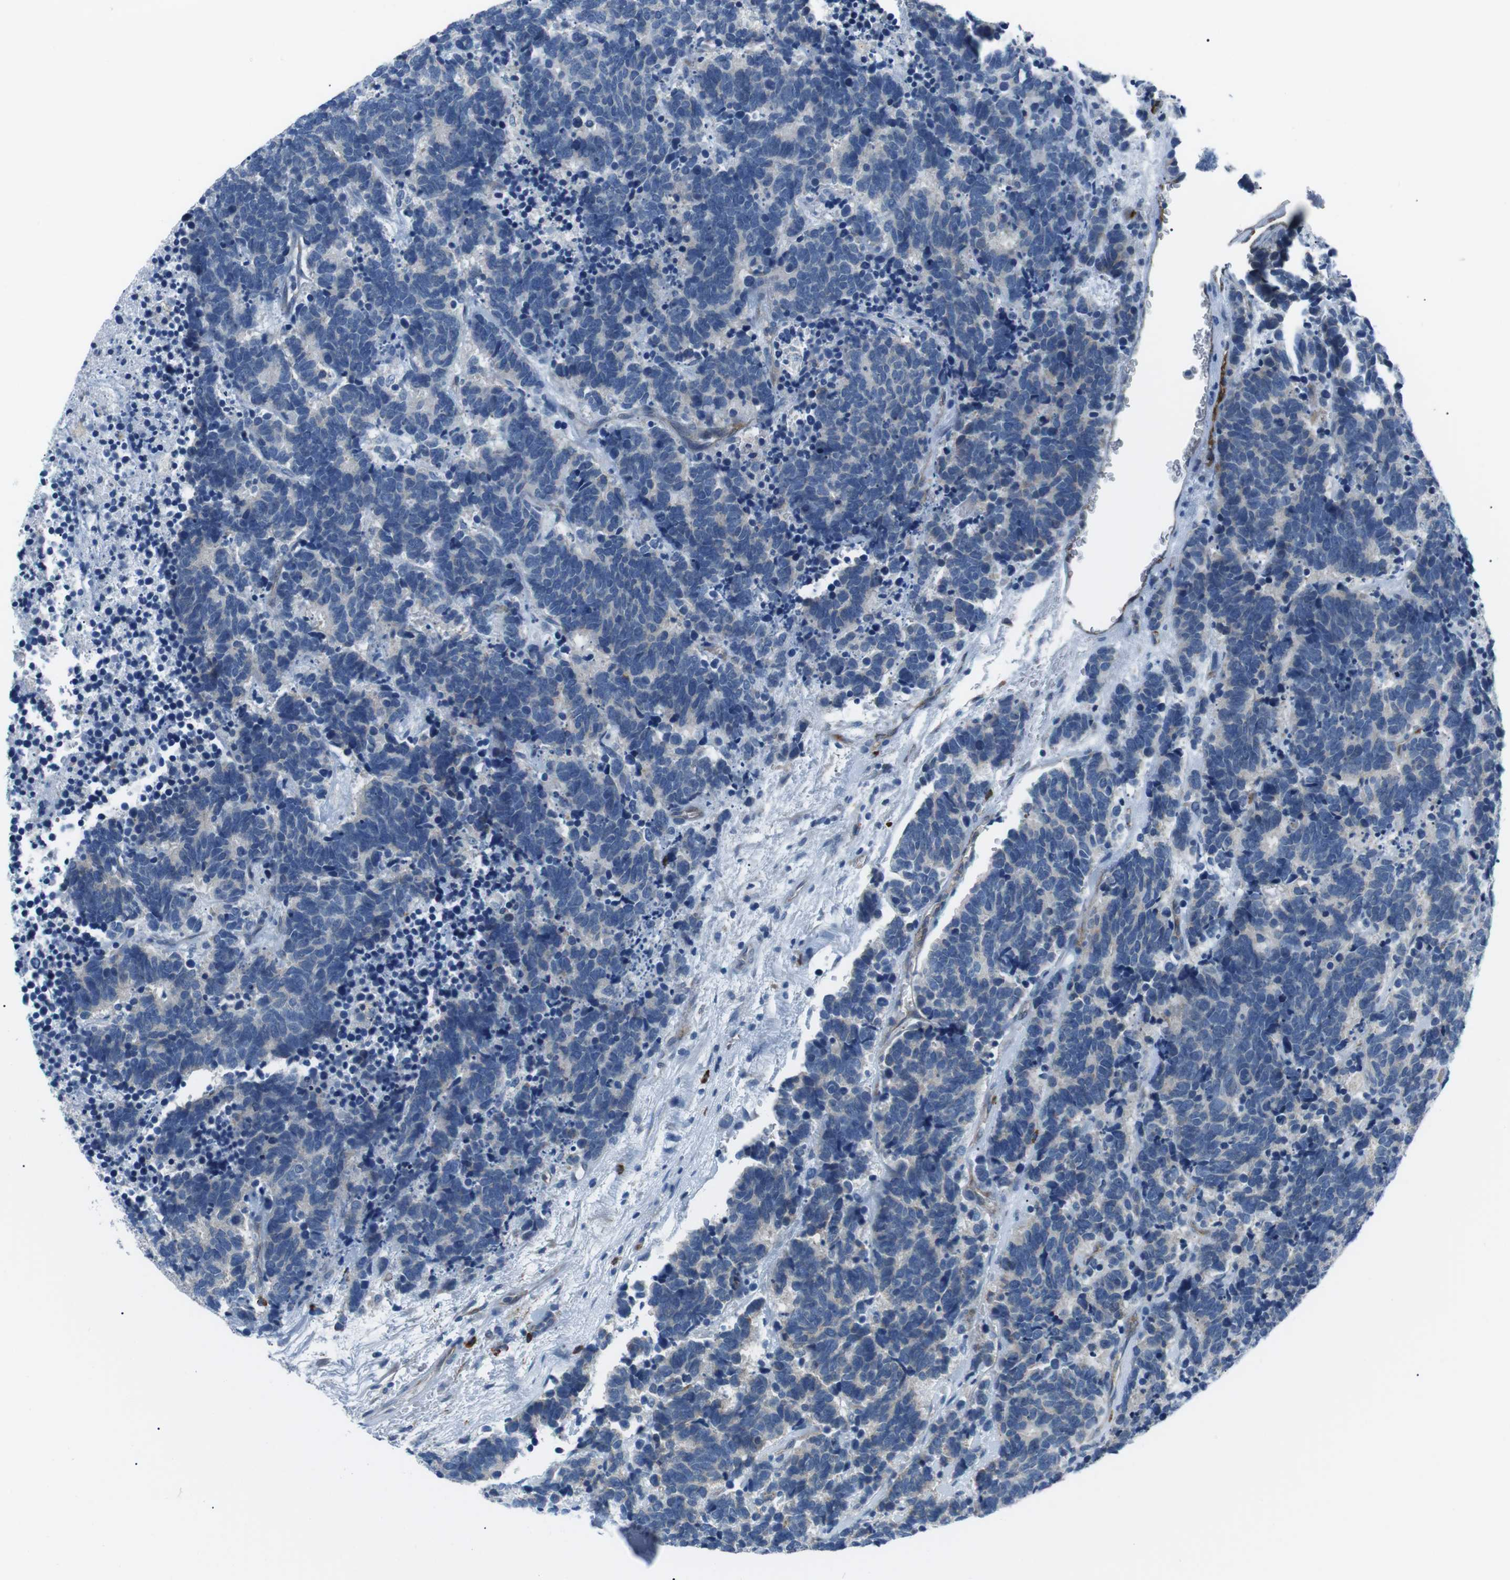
{"staining": {"intensity": "negative", "quantity": "none", "location": "none"}, "tissue": "carcinoid", "cell_type": "Tumor cells", "image_type": "cancer", "snomed": [{"axis": "morphology", "description": "Carcinoma, NOS"}, {"axis": "morphology", "description": "Carcinoid, malignant, NOS"}, {"axis": "topography", "description": "Urinary bladder"}], "caption": "The immunohistochemistry photomicrograph has no significant positivity in tumor cells of carcinoma tissue.", "gene": "CSF2RA", "patient": {"sex": "male", "age": 57}}